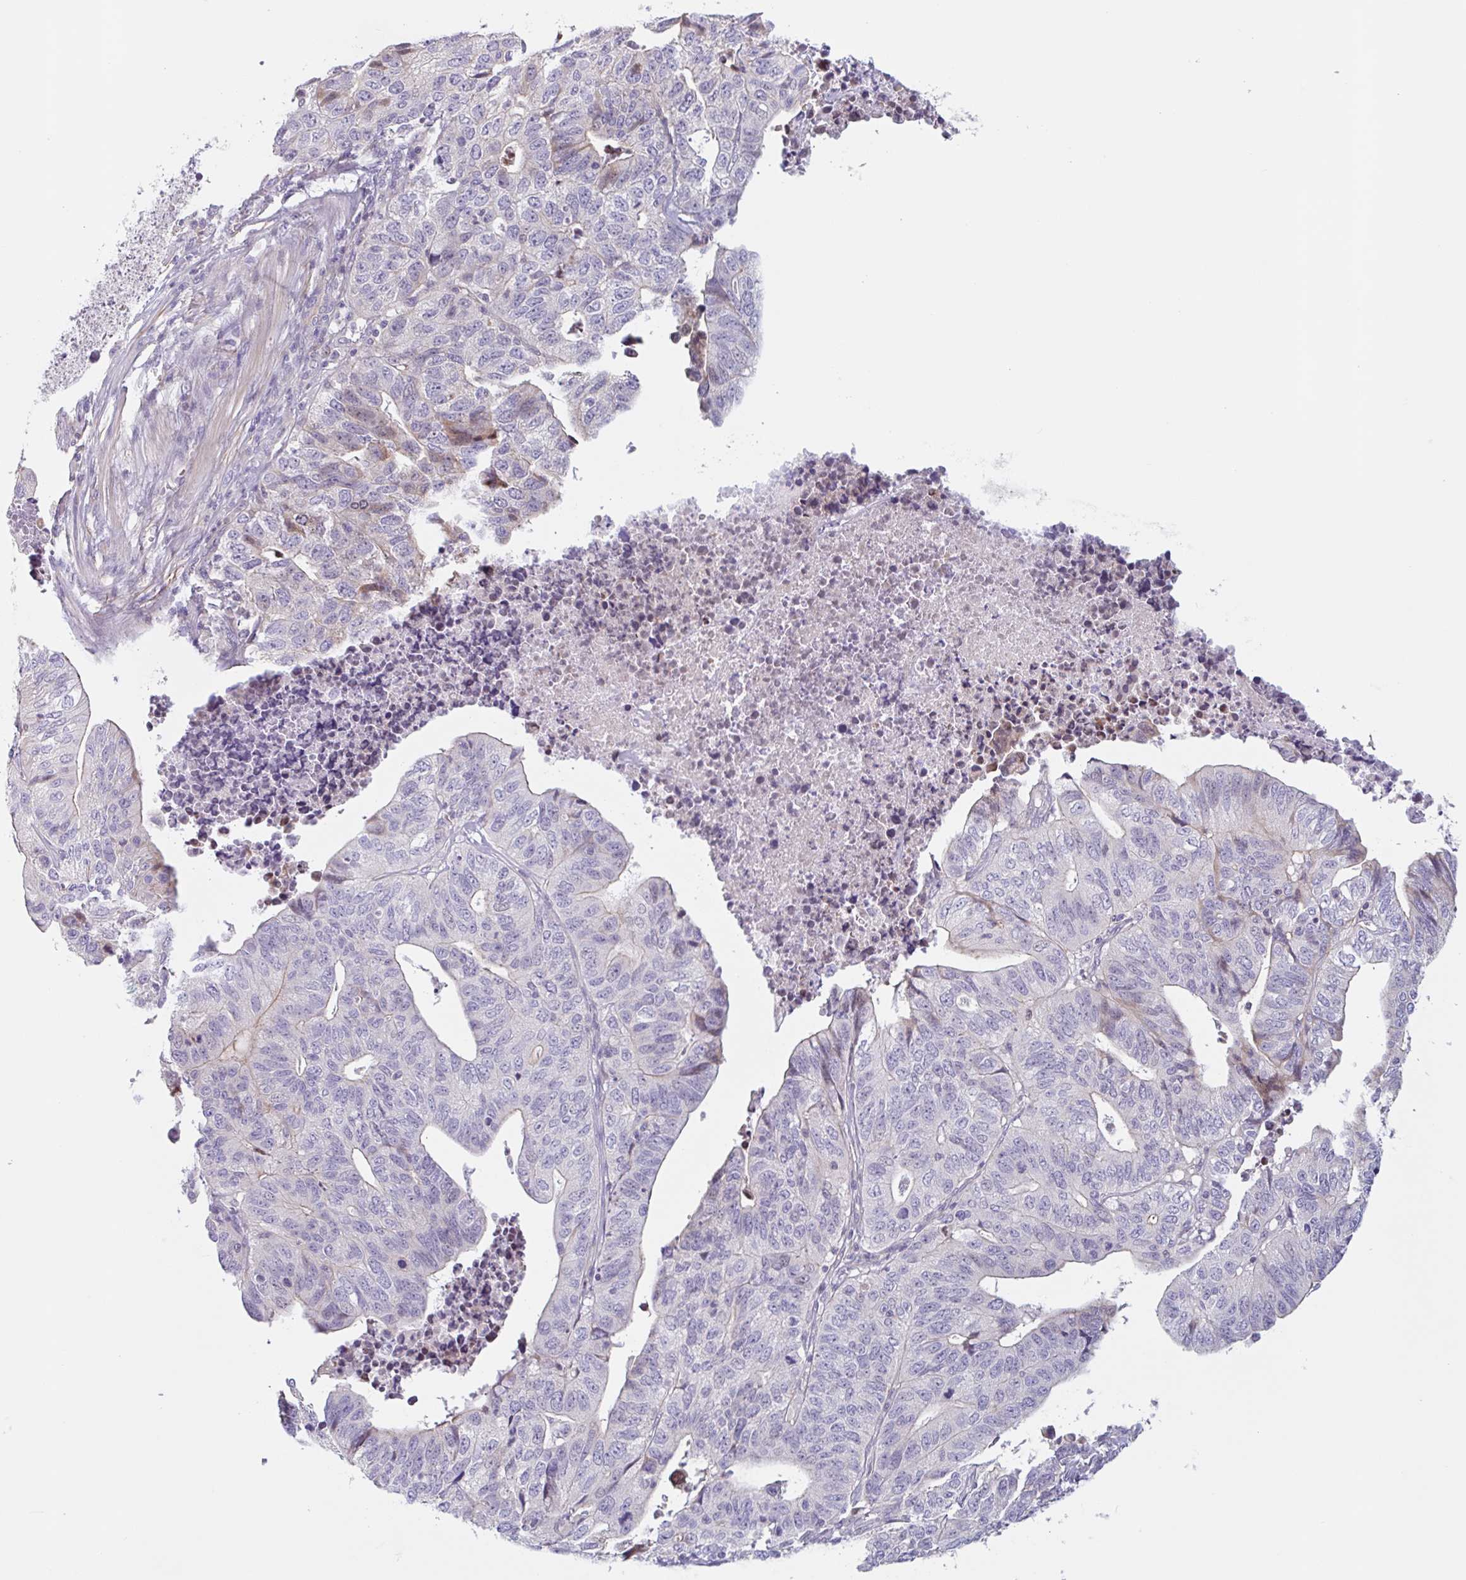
{"staining": {"intensity": "negative", "quantity": "none", "location": "none"}, "tissue": "stomach cancer", "cell_type": "Tumor cells", "image_type": "cancer", "snomed": [{"axis": "morphology", "description": "Adenocarcinoma, NOS"}, {"axis": "topography", "description": "Stomach, upper"}], "caption": "IHC micrograph of neoplastic tissue: stomach cancer stained with DAB exhibits no significant protein expression in tumor cells.", "gene": "MYH10", "patient": {"sex": "female", "age": 67}}